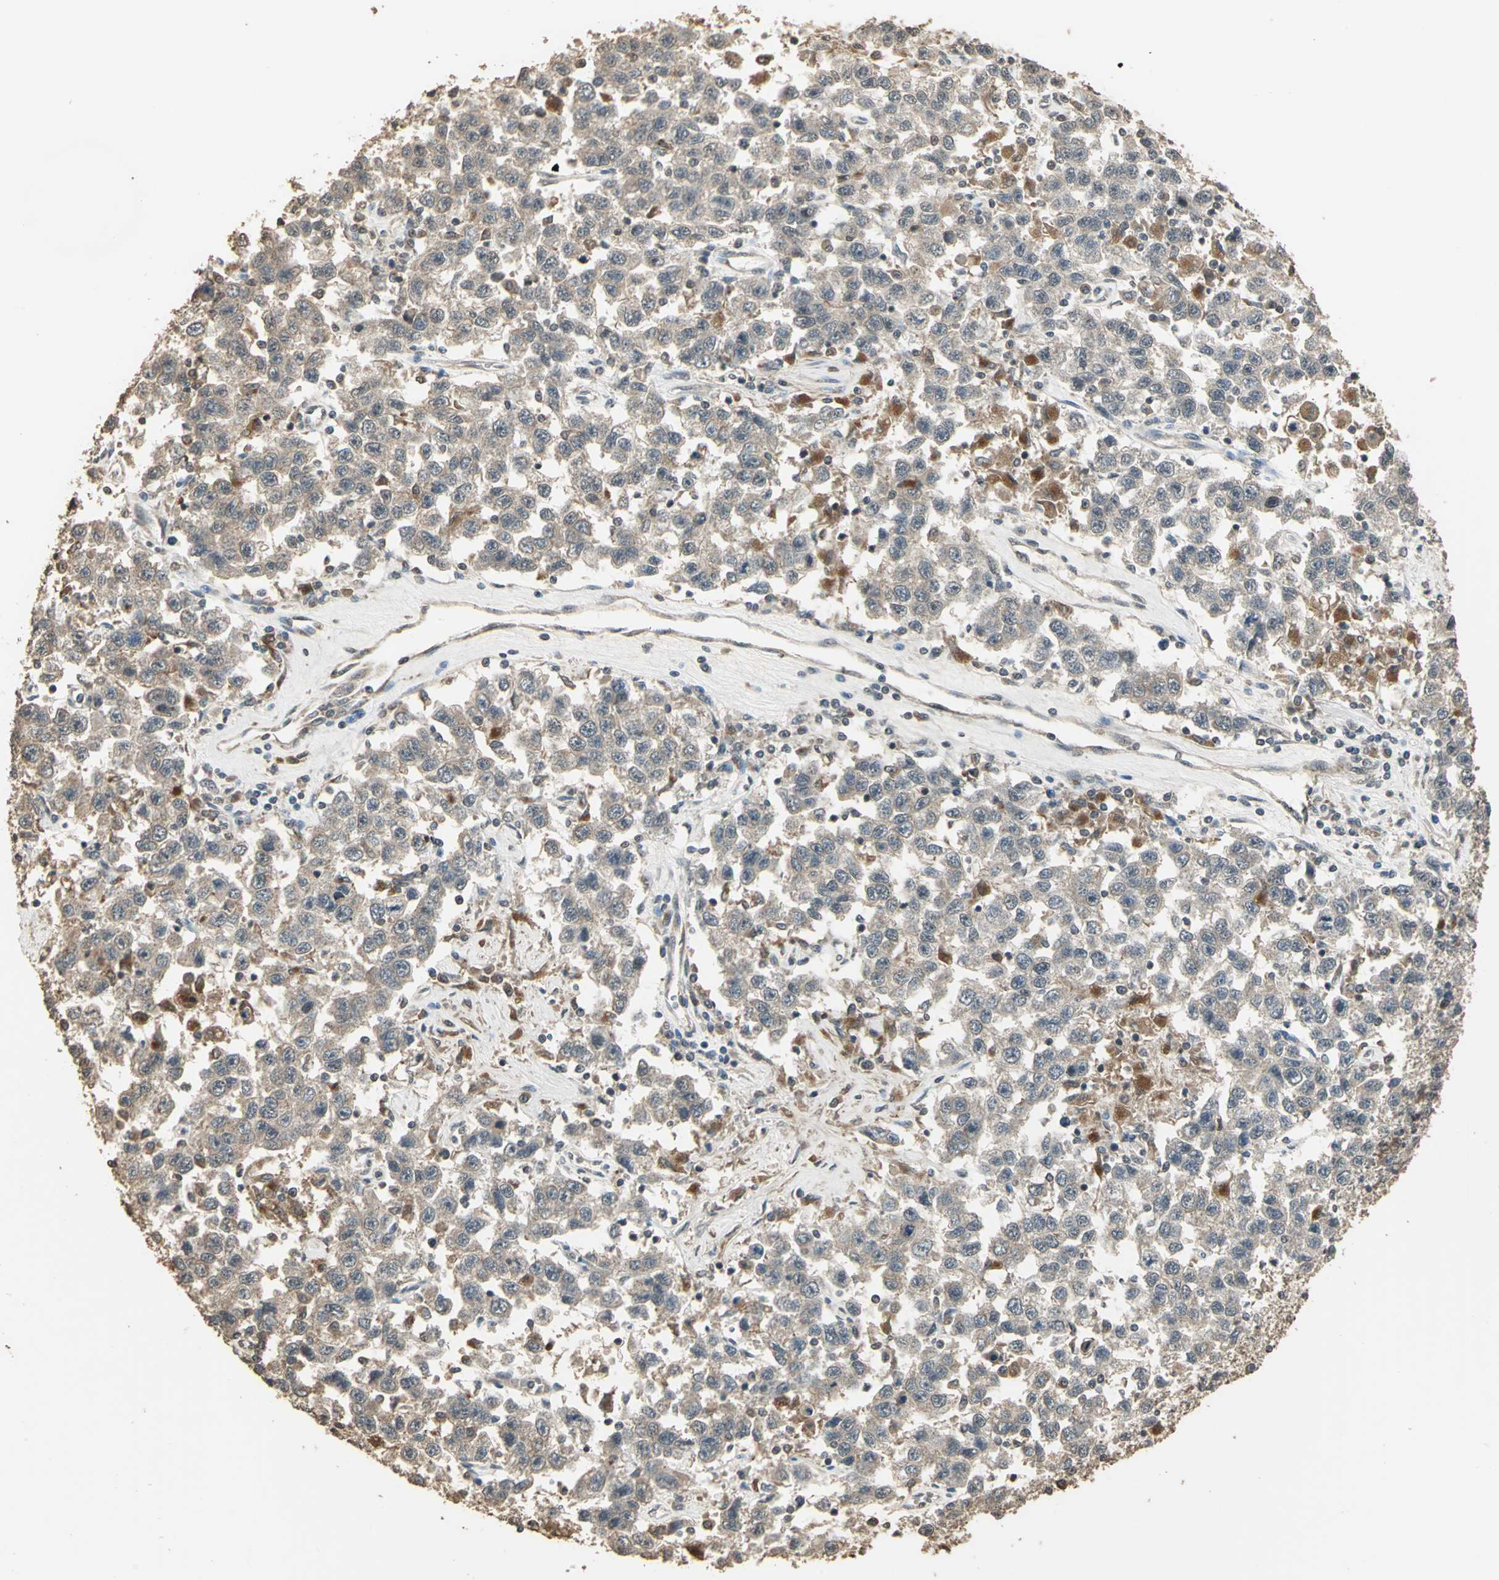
{"staining": {"intensity": "weak", "quantity": "<25%", "location": "cytoplasmic/membranous"}, "tissue": "testis cancer", "cell_type": "Tumor cells", "image_type": "cancer", "snomed": [{"axis": "morphology", "description": "Seminoma, NOS"}, {"axis": "topography", "description": "Testis"}], "caption": "An IHC micrograph of testis cancer is shown. There is no staining in tumor cells of testis cancer.", "gene": "UCHL5", "patient": {"sex": "male", "age": 41}}